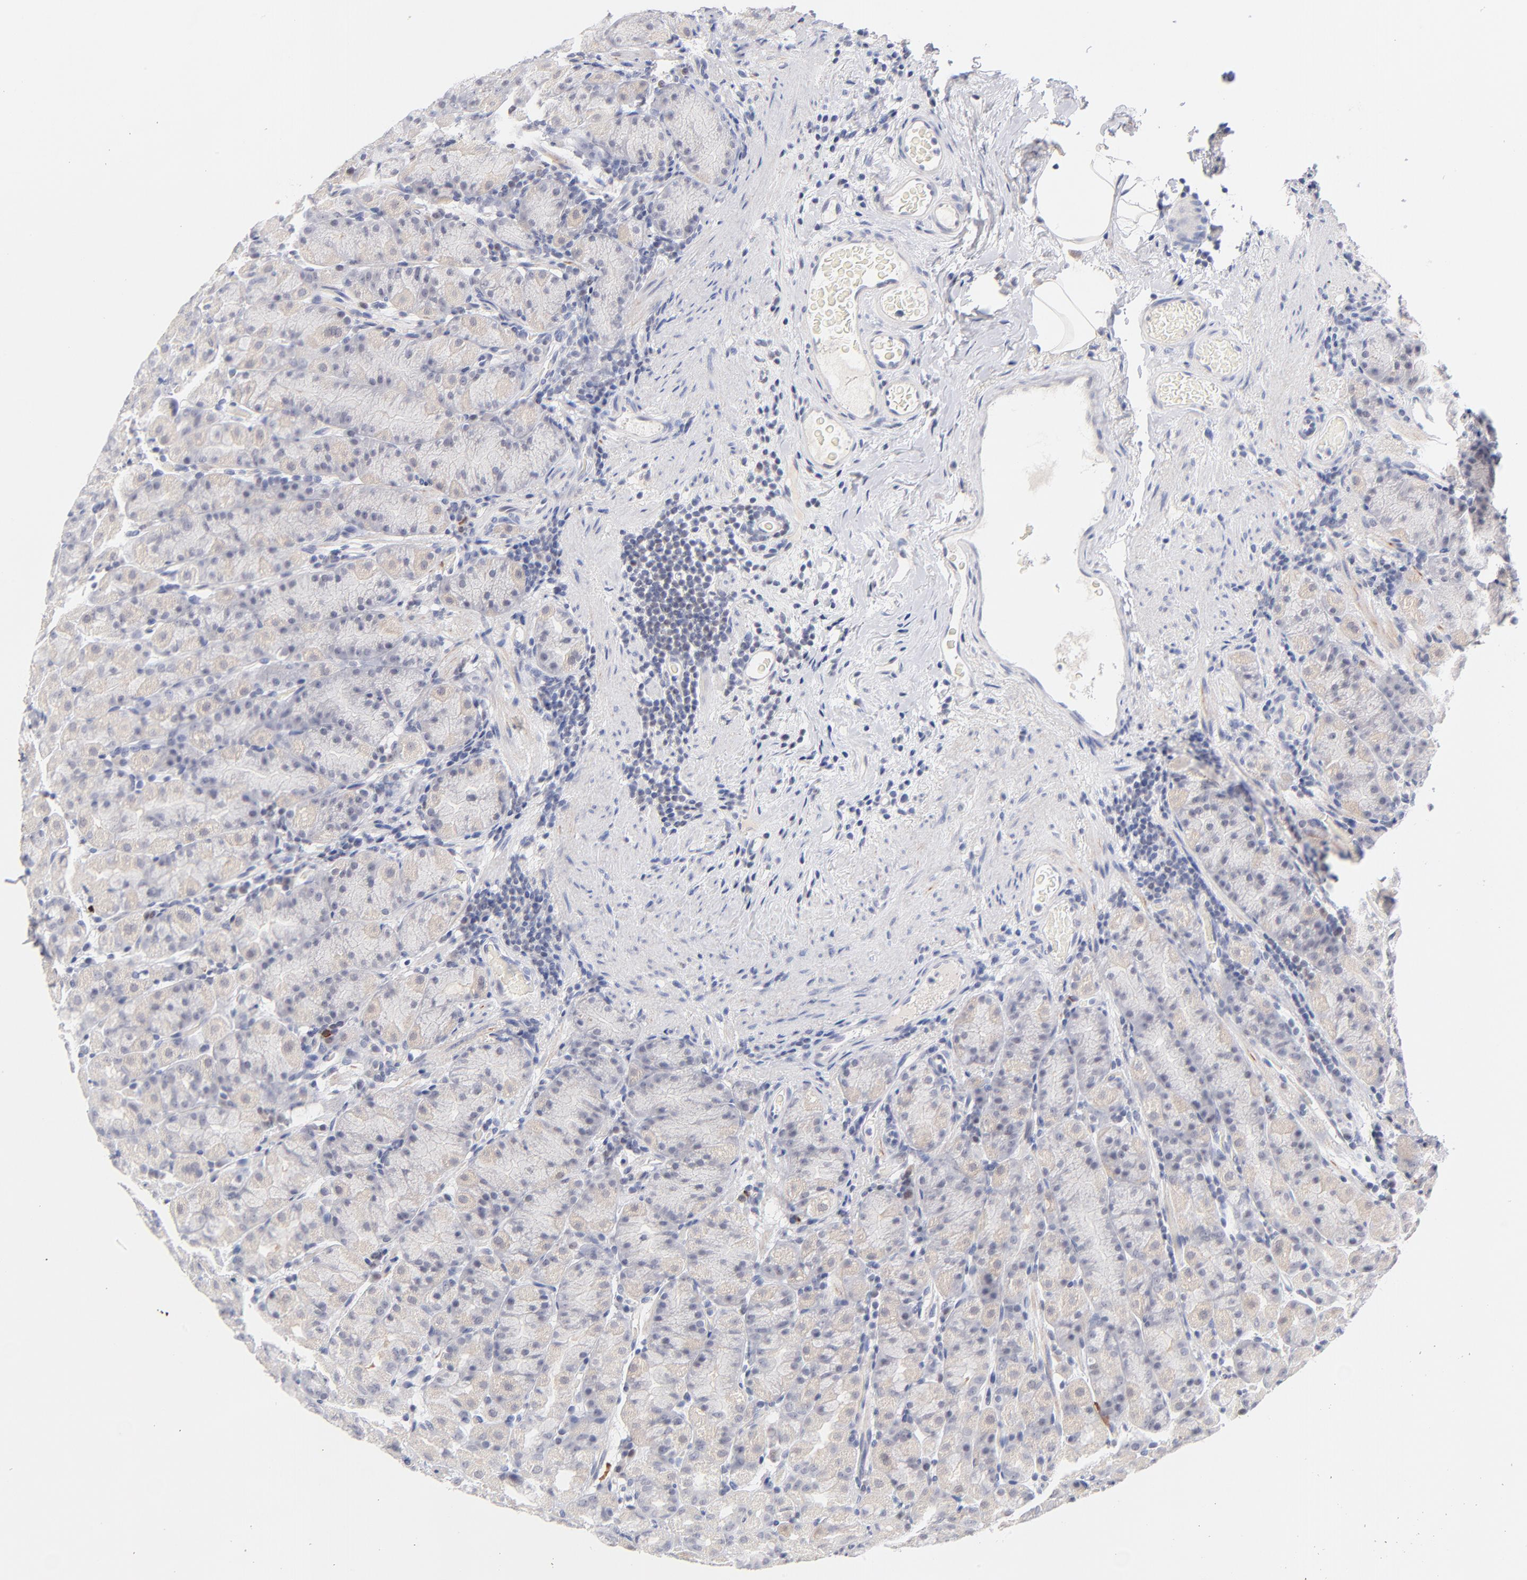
{"staining": {"intensity": "weak", "quantity": "<25%", "location": "cytoplasmic/membranous"}, "tissue": "stomach", "cell_type": "Glandular cells", "image_type": "normal", "snomed": [{"axis": "morphology", "description": "Normal tissue, NOS"}, {"axis": "topography", "description": "Stomach, upper"}], "caption": "High power microscopy histopathology image of an immunohistochemistry micrograph of benign stomach, revealing no significant staining in glandular cells.", "gene": "PARP1", "patient": {"sex": "male", "age": 68}}